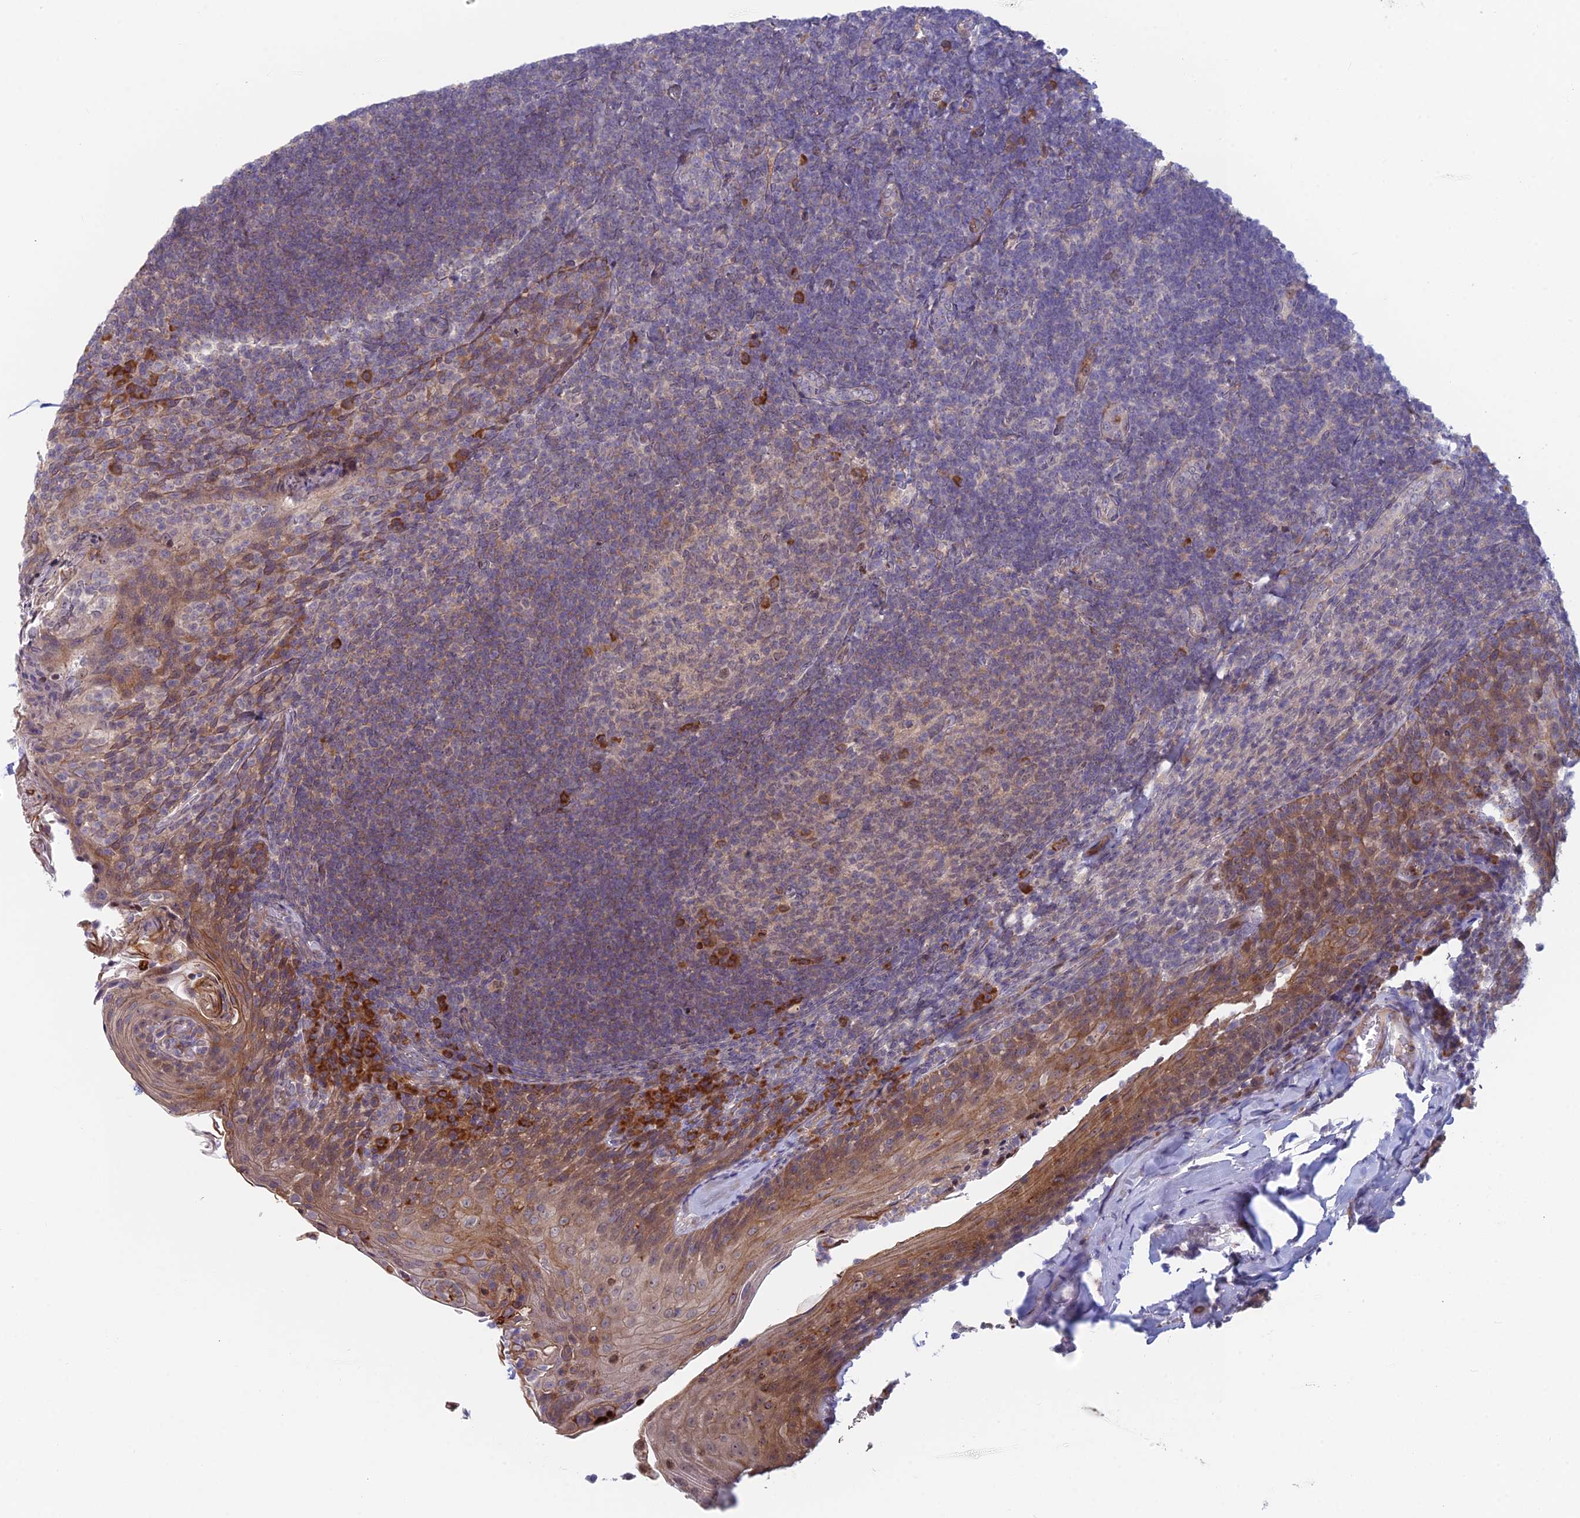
{"staining": {"intensity": "moderate", "quantity": "<25%", "location": "cytoplasmic/membranous"}, "tissue": "tonsil", "cell_type": "Germinal center cells", "image_type": "normal", "snomed": [{"axis": "morphology", "description": "Normal tissue, NOS"}, {"axis": "topography", "description": "Tonsil"}], "caption": "Brown immunohistochemical staining in unremarkable human tonsil displays moderate cytoplasmic/membranous staining in approximately <25% of germinal center cells. (Brightfield microscopy of DAB IHC at high magnification).", "gene": "PPP1R26", "patient": {"sex": "female", "age": 10}}